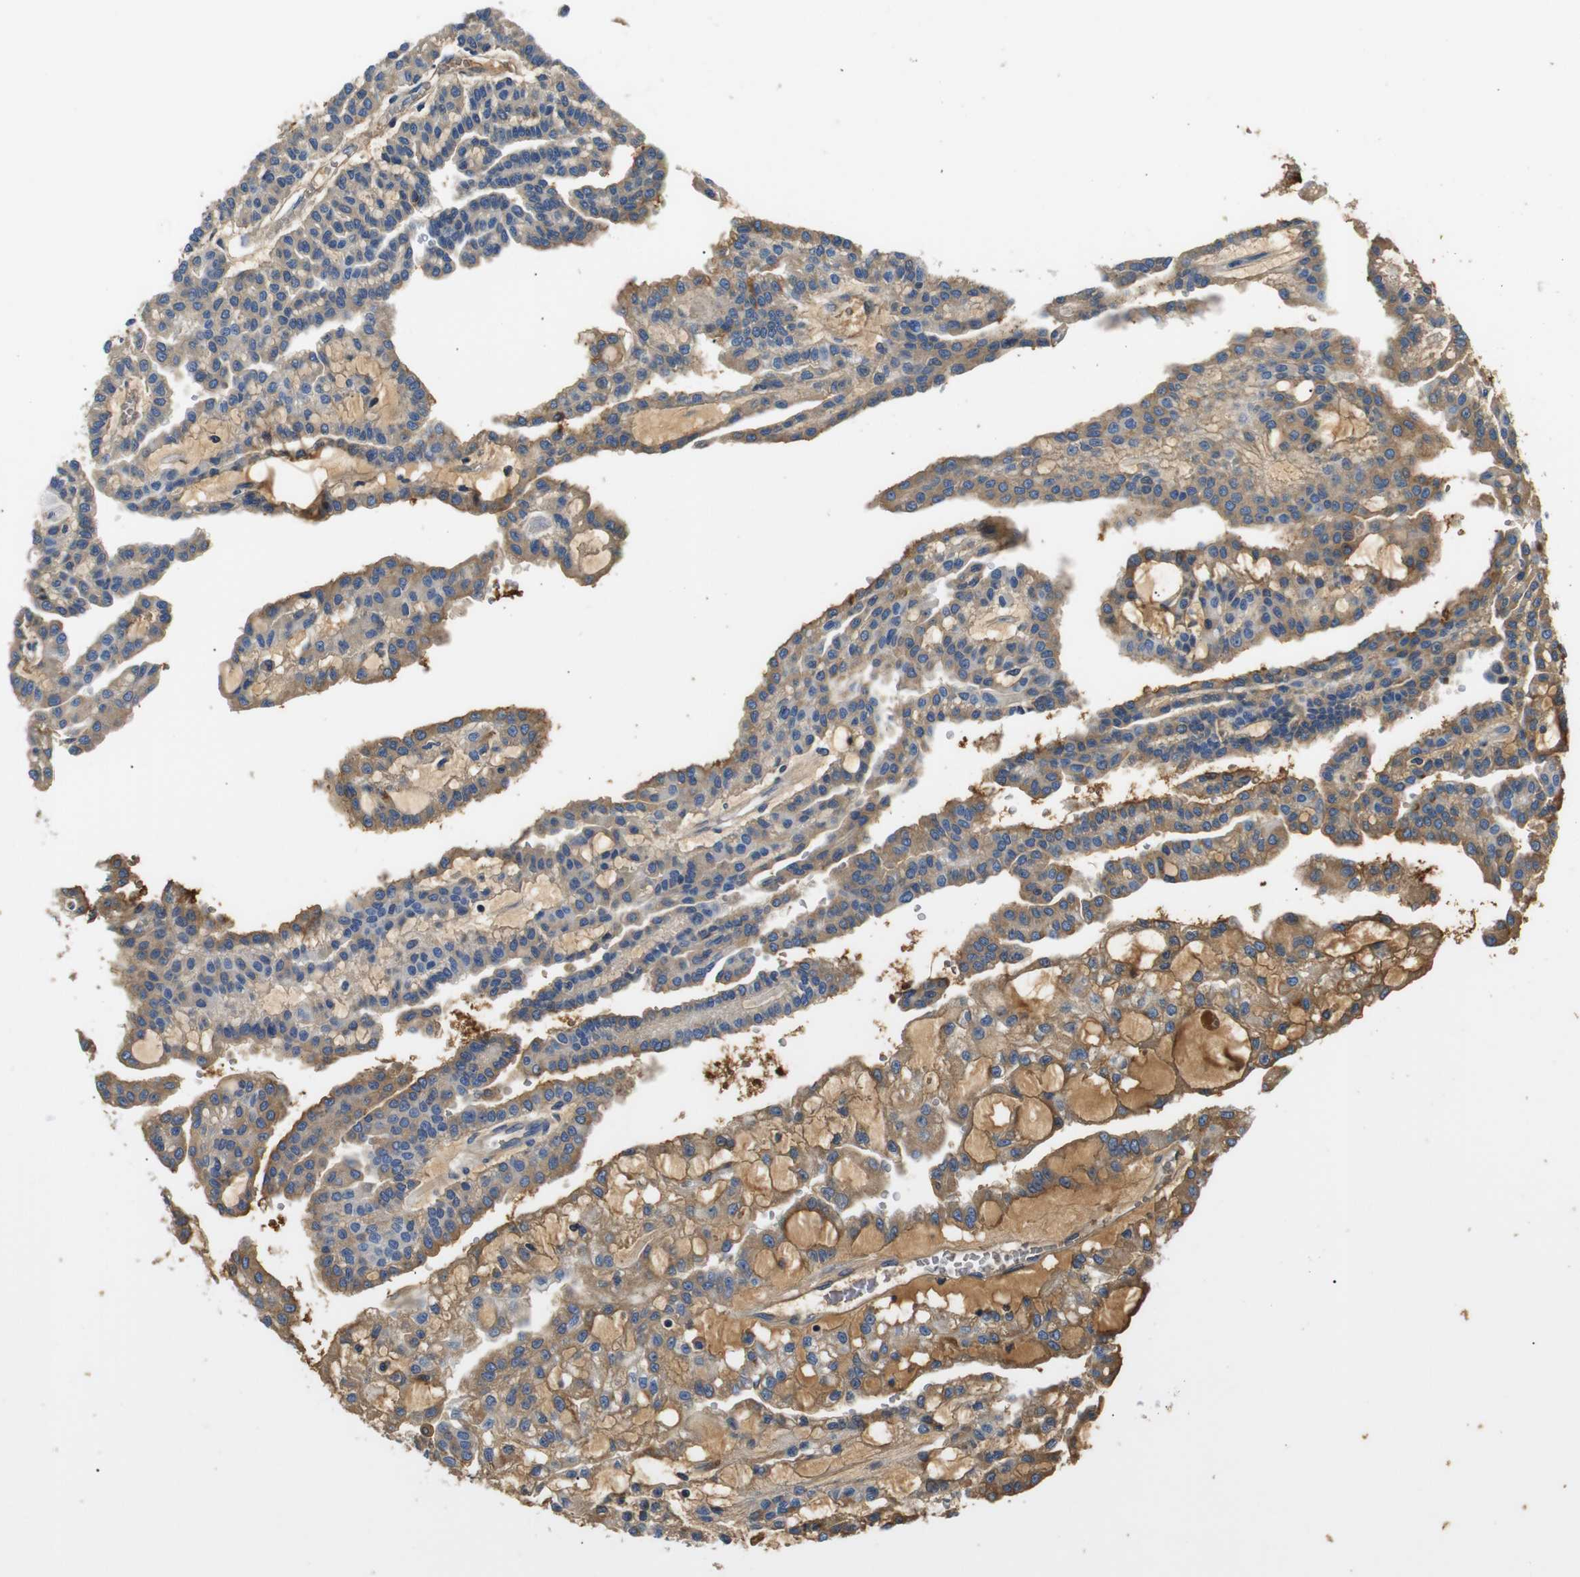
{"staining": {"intensity": "weak", "quantity": ">75%", "location": "cytoplasmic/membranous"}, "tissue": "renal cancer", "cell_type": "Tumor cells", "image_type": "cancer", "snomed": [{"axis": "morphology", "description": "Adenocarcinoma, NOS"}, {"axis": "topography", "description": "Kidney"}], "caption": "Renal adenocarcinoma stained for a protein (brown) exhibits weak cytoplasmic/membranous positive expression in approximately >75% of tumor cells.", "gene": "LHCGR", "patient": {"sex": "male", "age": 63}}